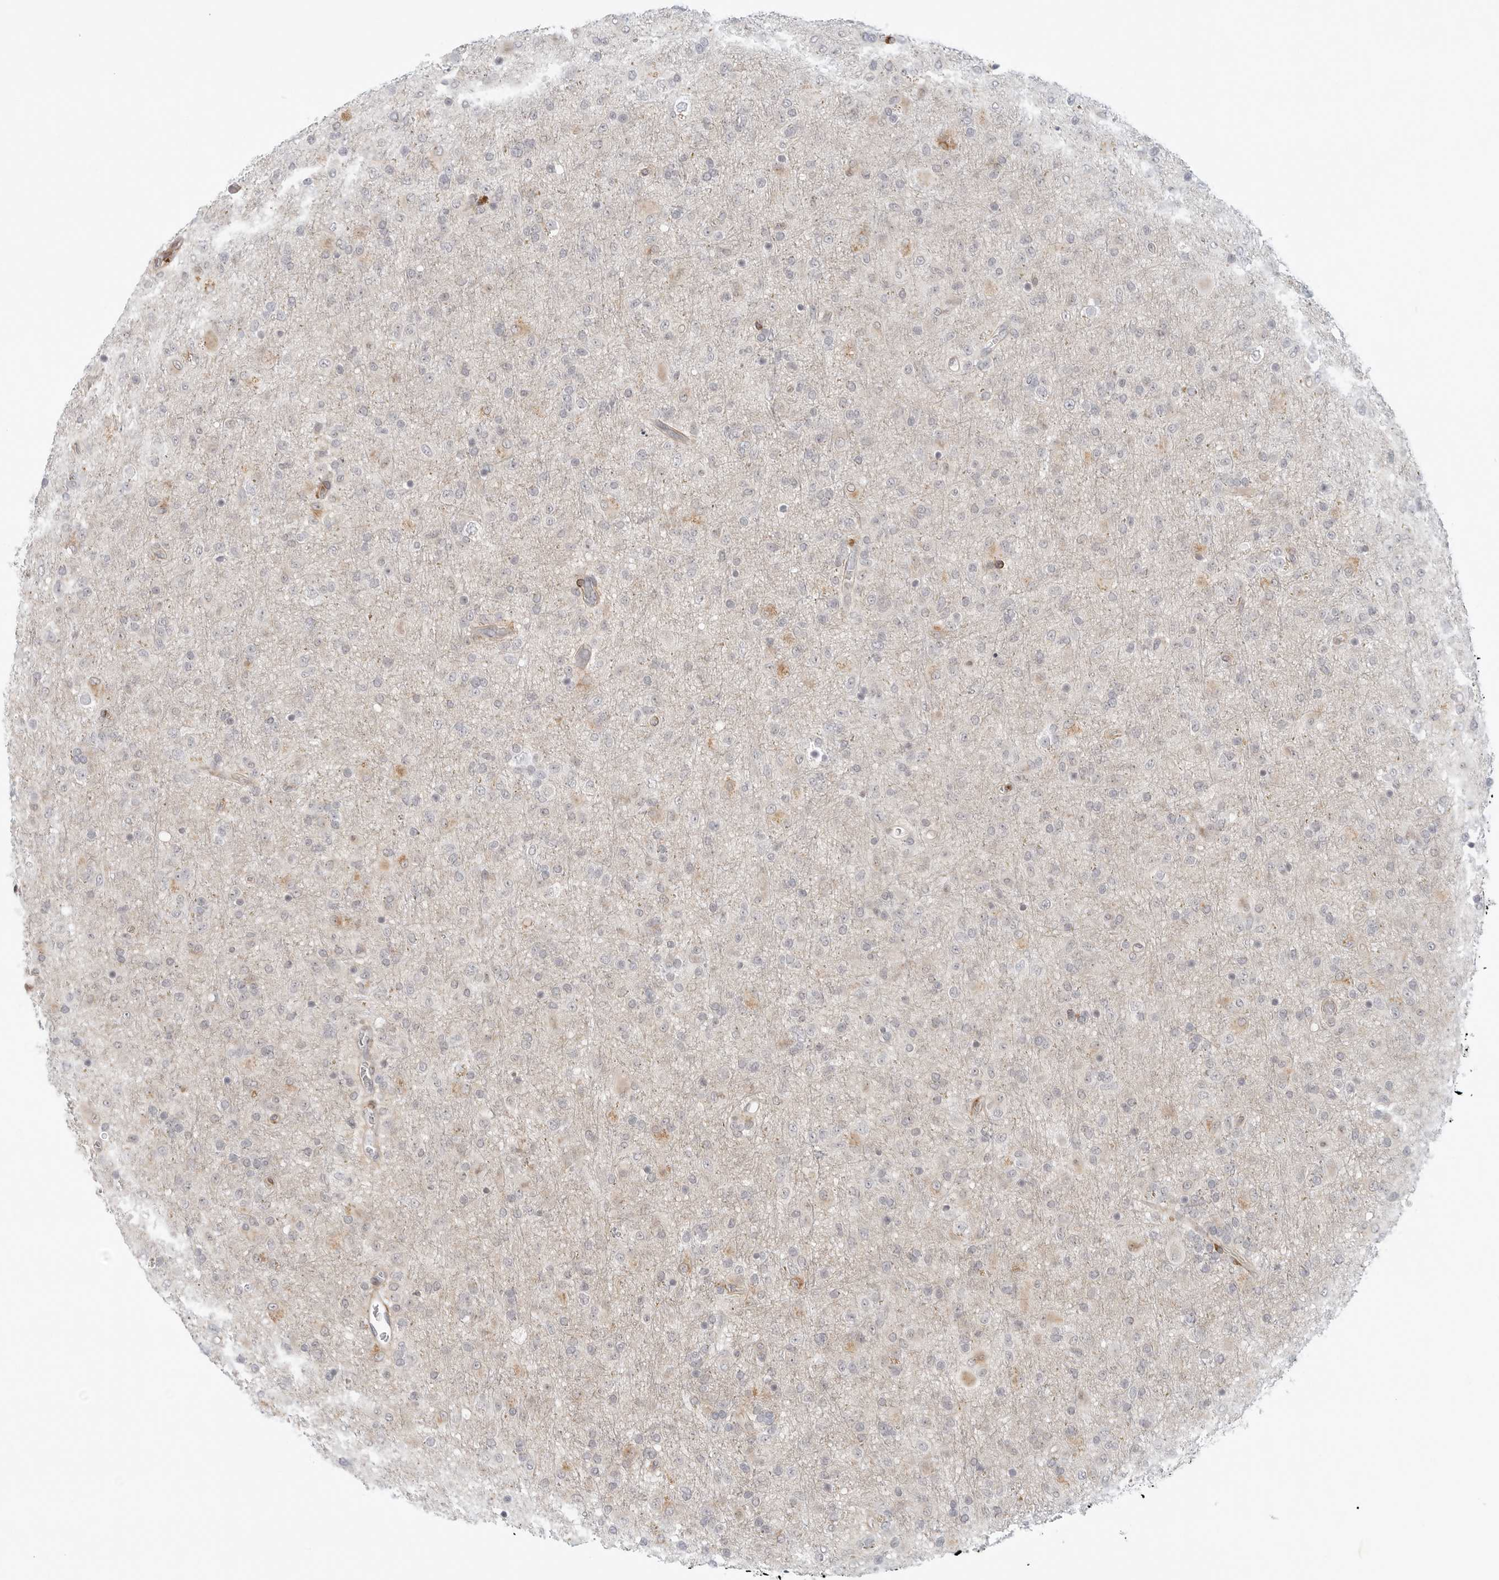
{"staining": {"intensity": "negative", "quantity": "none", "location": "none"}, "tissue": "glioma", "cell_type": "Tumor cells", "image_type": "cancer", "snomed": [{"axis": "morphology", "description": "Glioma, malignant, Low grade"}, {"axis": "topography", "description": "Brain"}], "caption": "There is no significant positivity in tumor cells of glioma. Brightfield microscopy of immunohistochemistry (IHC) stained with DAB (3,3'-diaminobenzidine) (brown) and hematoxylin (blue), captured at high magnification.", "gene": "C1QTNF1", "patient": {"sex": "male", "age": 65}}